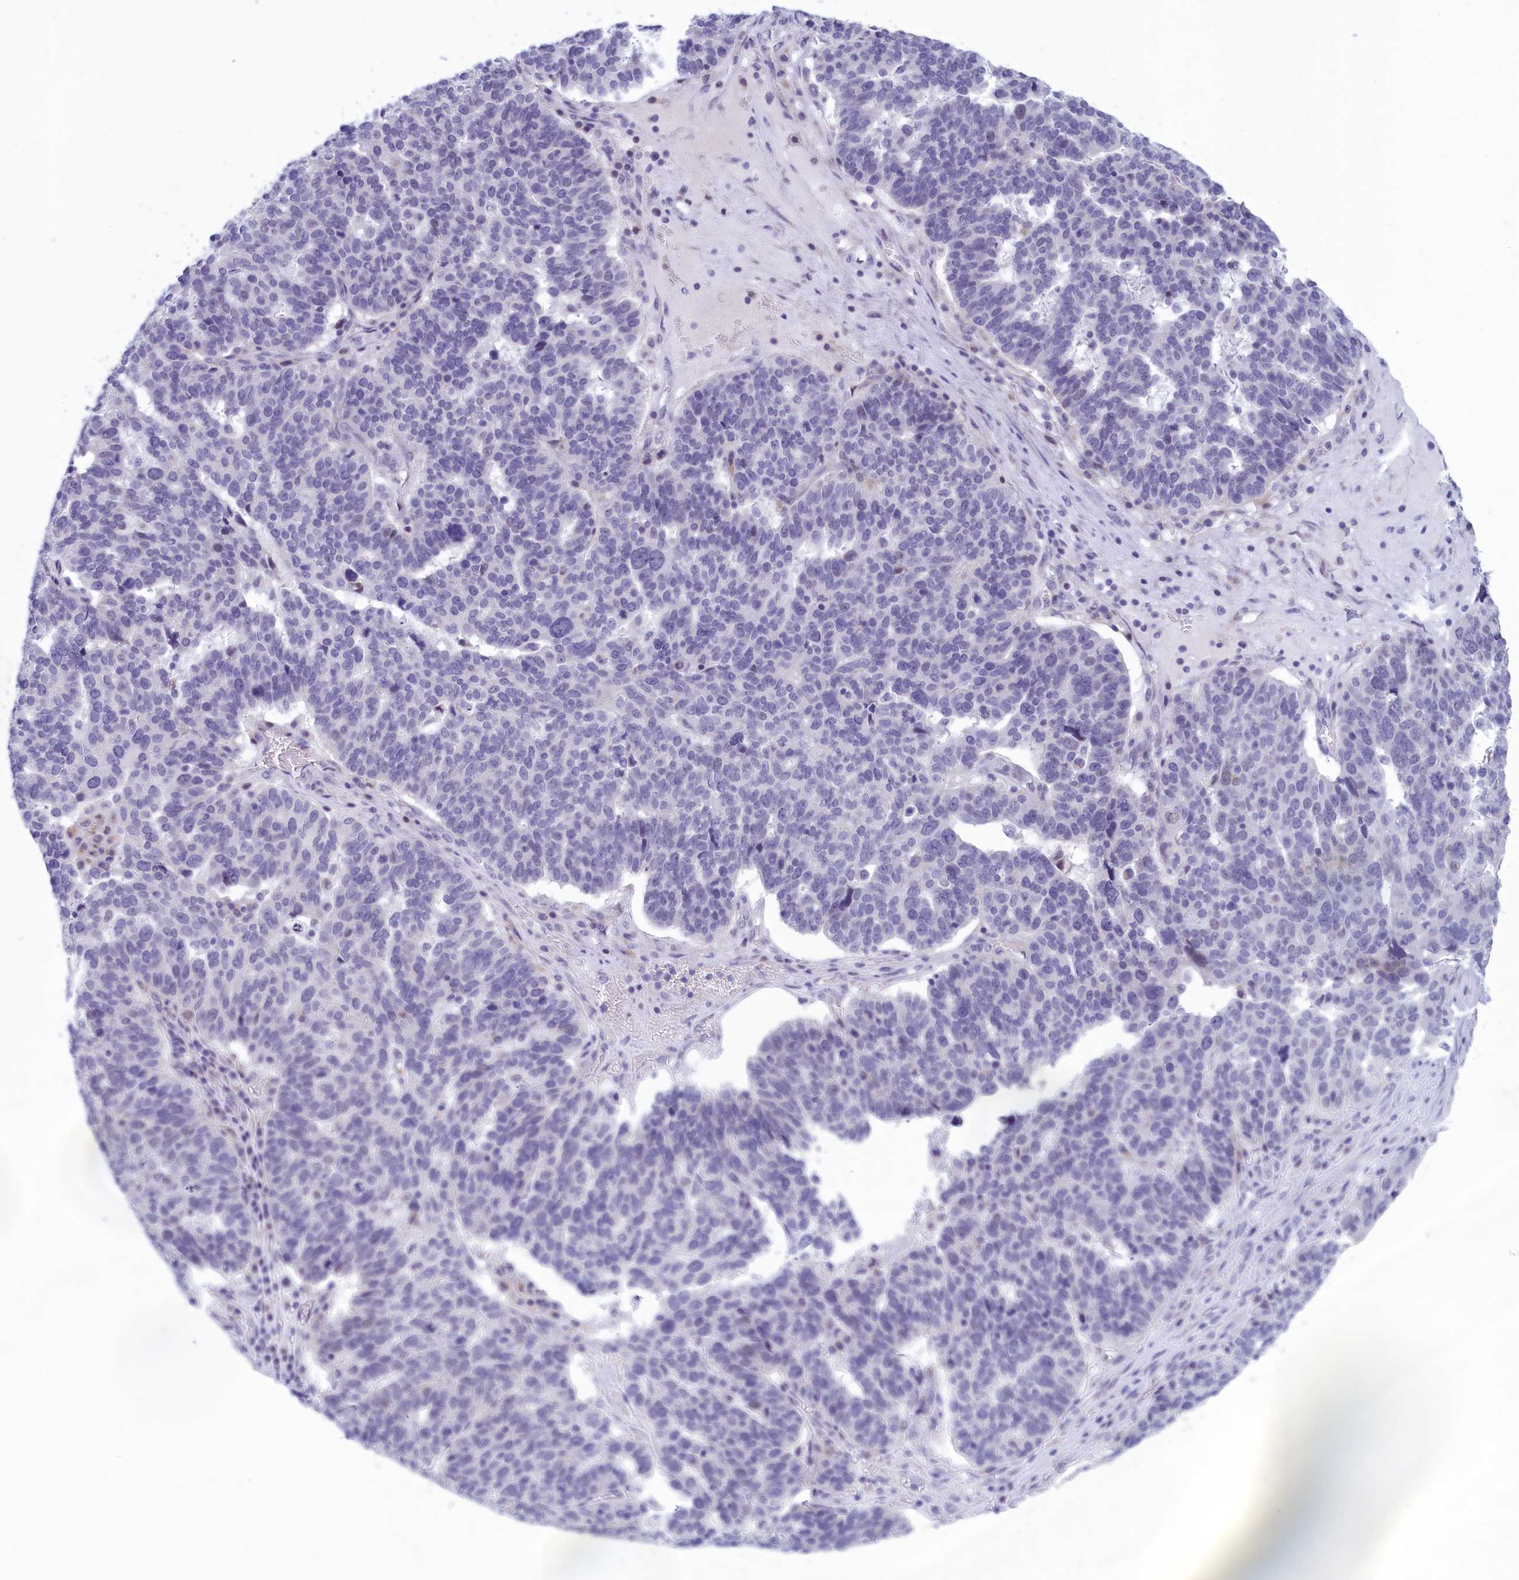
{"staining": {"intensity": "negative", "quantity": "none", "location": "none"}, "tissue": "ovarian cancer", "cell_type": "Tumor cells", "image_type": "cancer", "snomed": [{"axis": "morphology", "description": "Cystadenocarcinoma, serous, NOS"}, {"axis": "topography", "description": "Ovary"}], "caption": "Tumor cells are negative for protein expression in human ovarian cancer.", "gene": "ELOA2", "patient": {"sex": "female", "age": 59}}